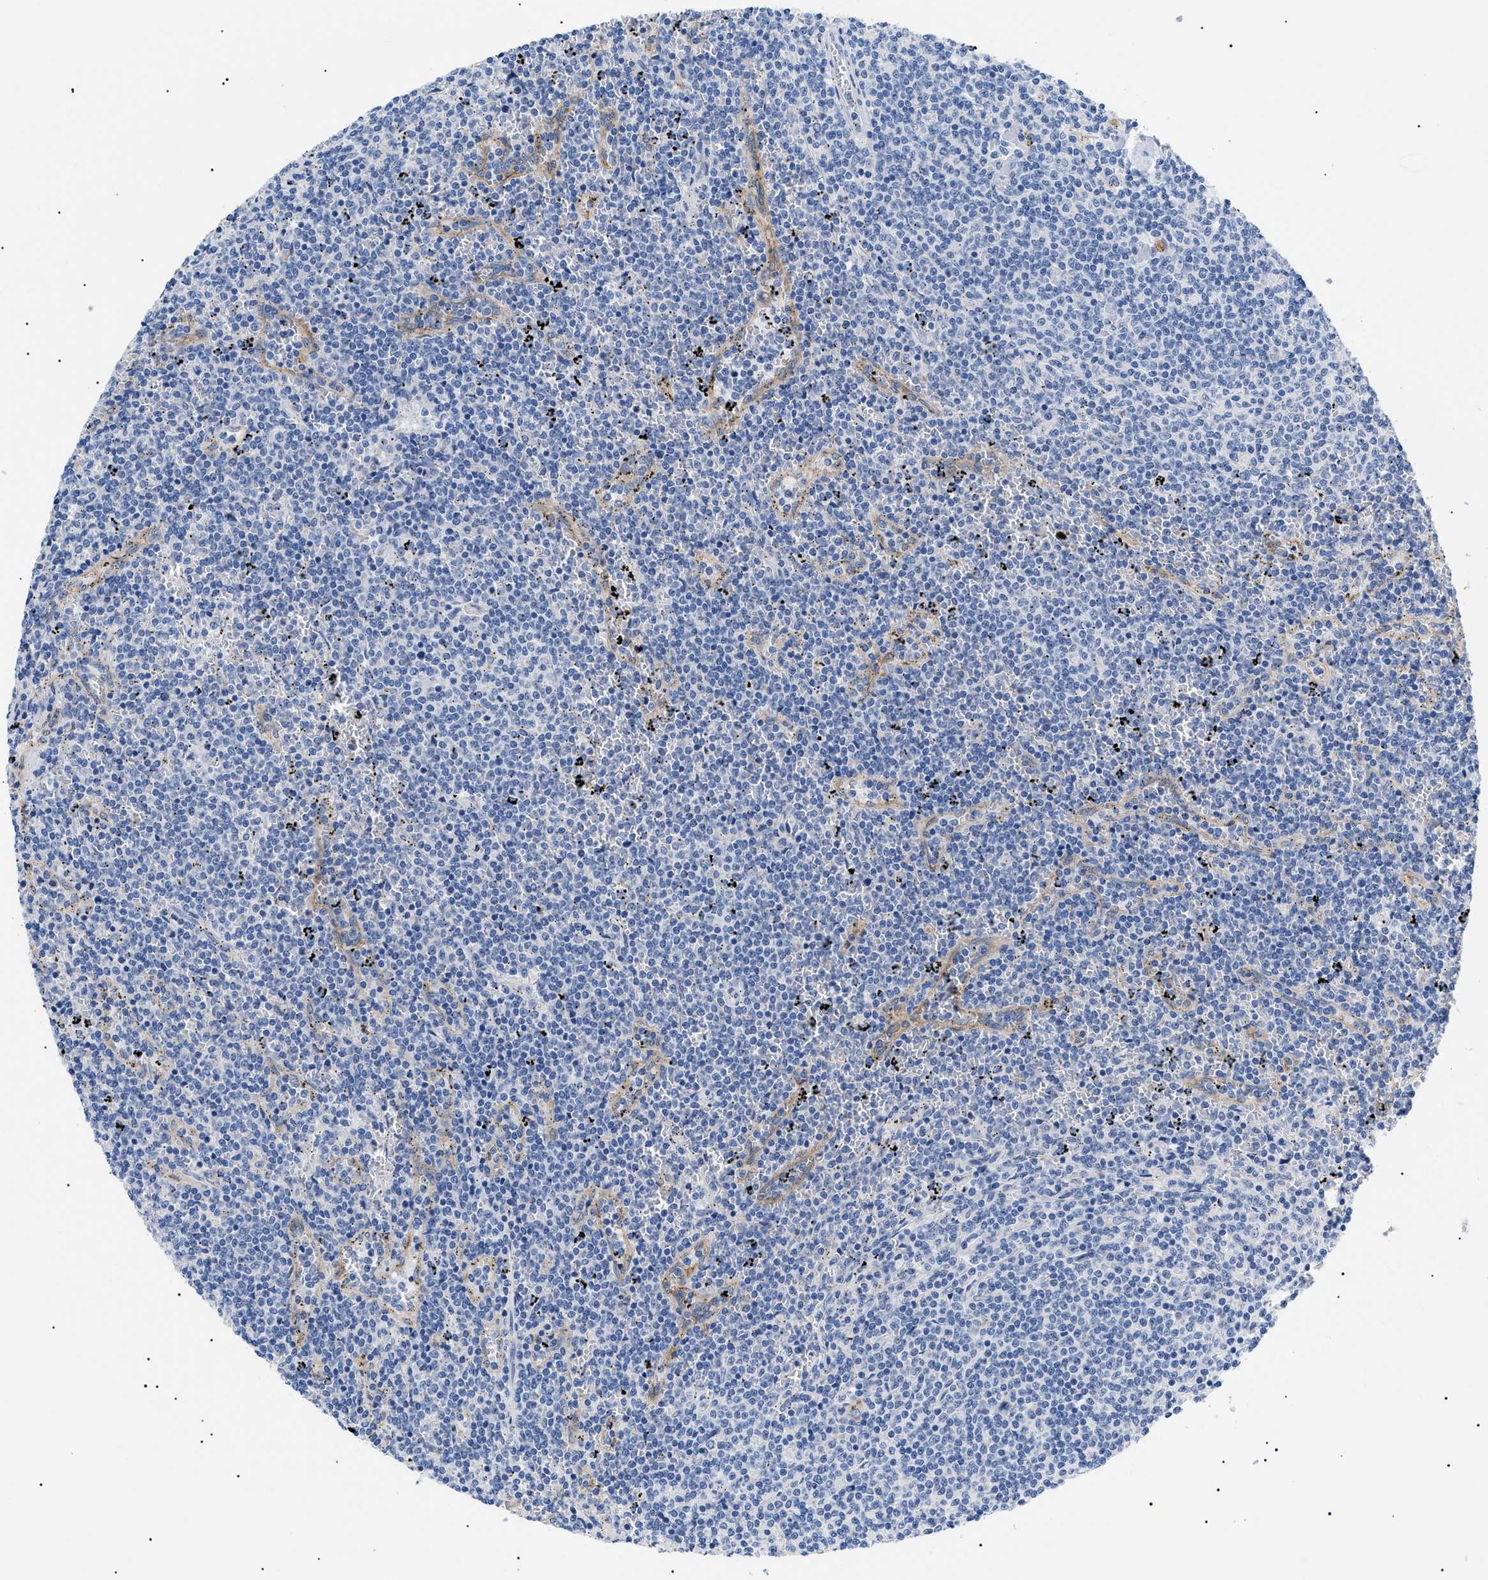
{"staining": {"intensity": "negative", "quantity": "none", "location": "none"}, "tissue": "lymphoma", "cell_type": "Tumor cells", "image_type": "cancer", "snomed": [{"axis": "morphology", "description": "Malignant lymphoma, non-Hodgkin's type, Low grade"}, {"axis": "topography", "description": "Spleen"}], "caption": "This is a photomicrograph of immunohistochemistry staining of lymphoma, which shows no expression in tumor cells.", "gene": "ACKR1", "patient": {"sex": "female", "age": 50}}